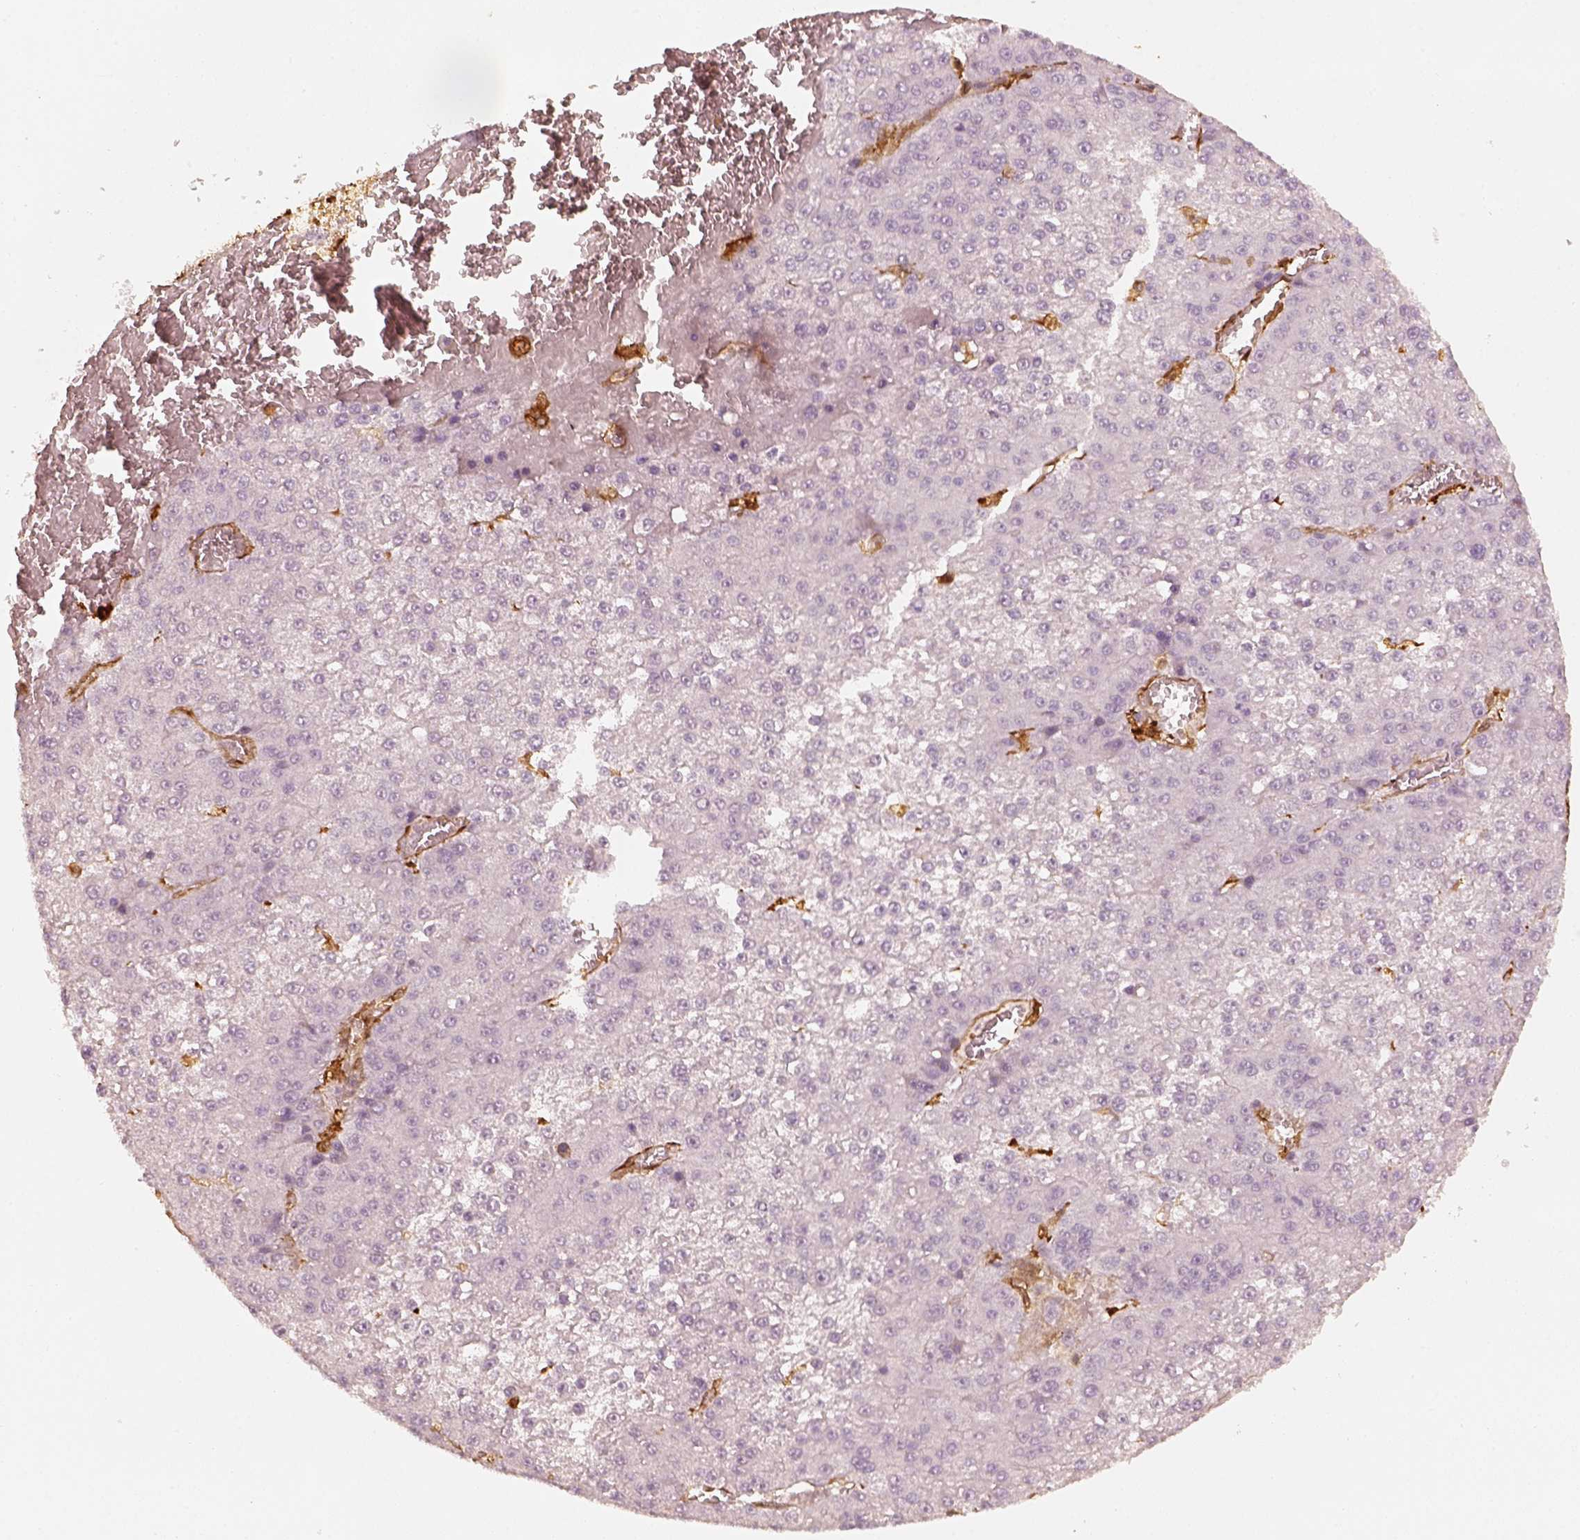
{"staining": {"intensity": "negative", "quantity": "none", "location": "none"}, "tissue": "liver cancer", "cell_type": "Tumor cells", "image_type": "cancer", "snomed": [{"axis": "morphology", "description": "Carcinoma, Hepatocellular, NOS"}, {"axis": "topography", "description": "Liver"}], "caption": "Immunohistochemical staining of hepatocellular carcinoma (liver) displays no significant staining in tumor cells.", "gene": "FSCN1", "patient": {"sex": "female", "age": 73}}